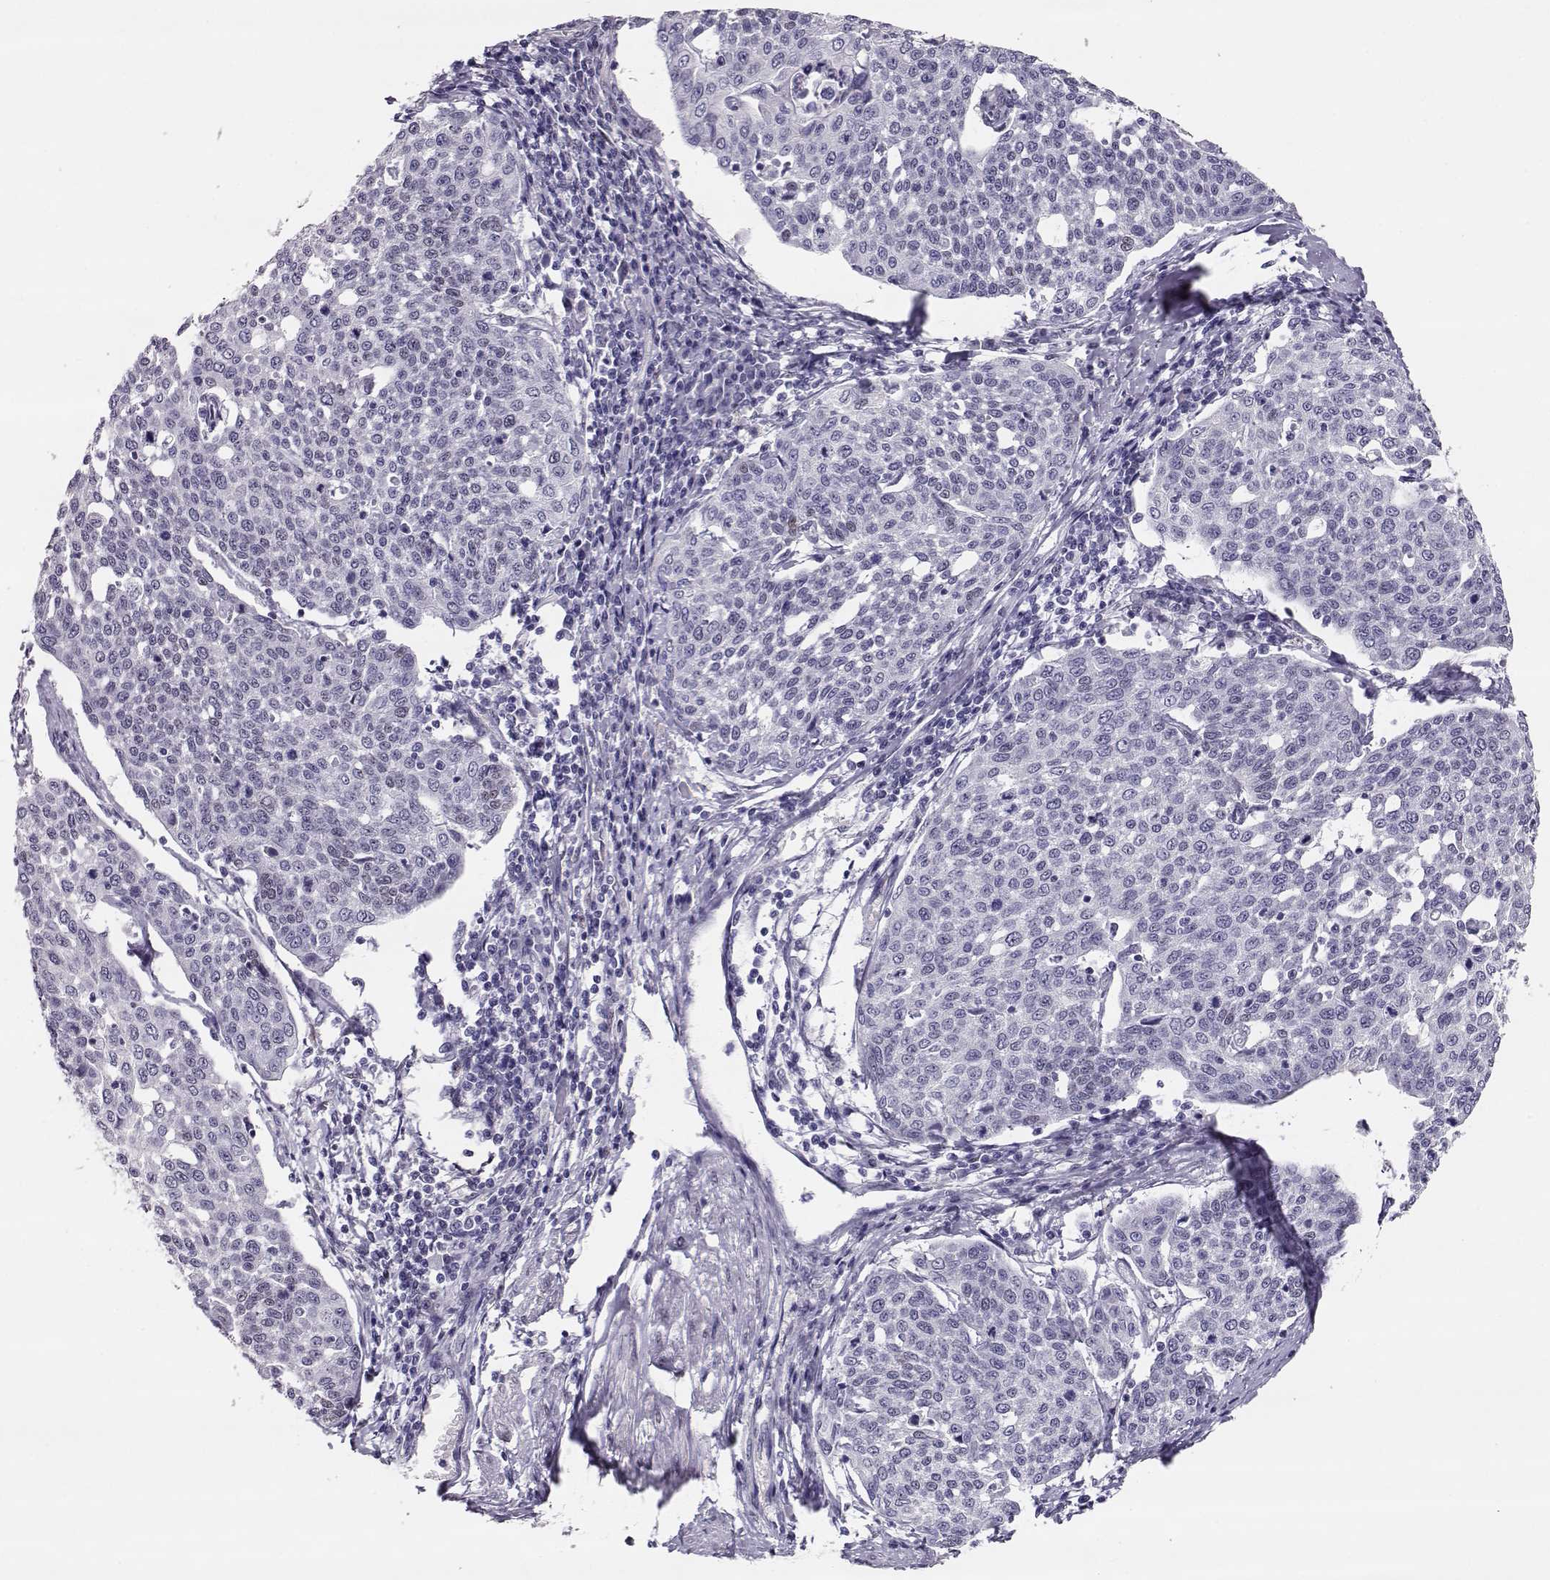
{"staining": {"intensity": "negative", "quantity": "none", "location": "none"}, "tissue": "cervical cancer", "cell_type": "Tumor cells", "image_type": "cancer", "snomed": [{"axis": "morphology", "description": "Squamous cell carcinoma, NOS"}, {"axis": "topography", "description": "Cervix"}], "caption": "Immunohistochemical staining of human squamous cell carcinoma (cervical) demonstrates no significant expression in tumor cells.", "gene": "POLI", "patient": {"sex": "female", "age": 34}}